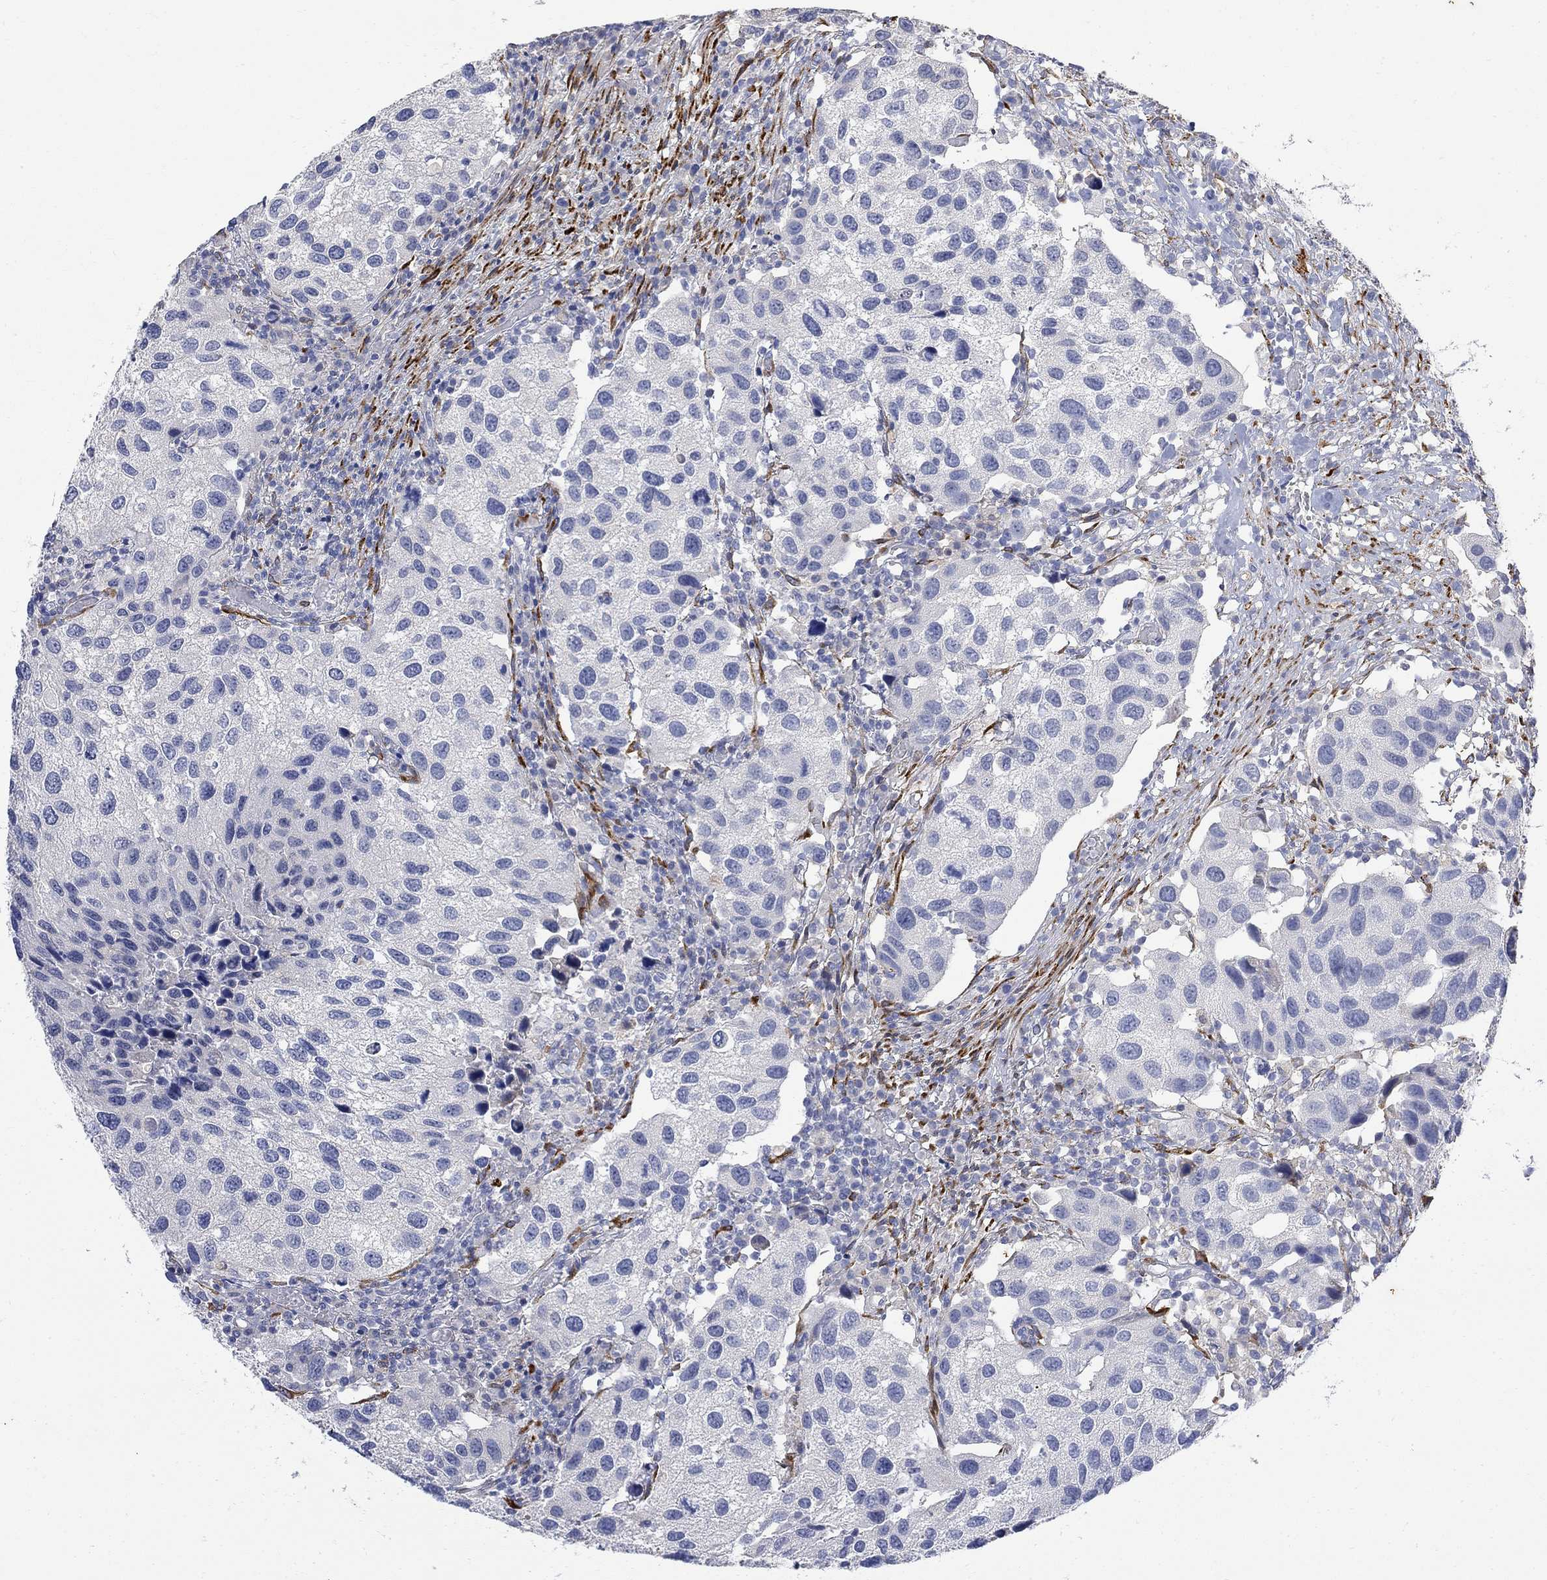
{"staining": {"intensity": "negative", "quantity": "none", "location": "none"}, "tissue": "urothelial cancer", "cell_type": "Tumor cells", "image_type": "cancer", "snomed": [{"axis": "morphology", "description": "Urothelial carcinoma, High grade"}, {"axis": "topography", "description": "Urinary bladder"}], "caption": "Tumor cells show no significant protein expression in urothelial carcinoma (high-grade).", "gene": "FNDC5", "patient": {"sex": "male", "age": 79}}